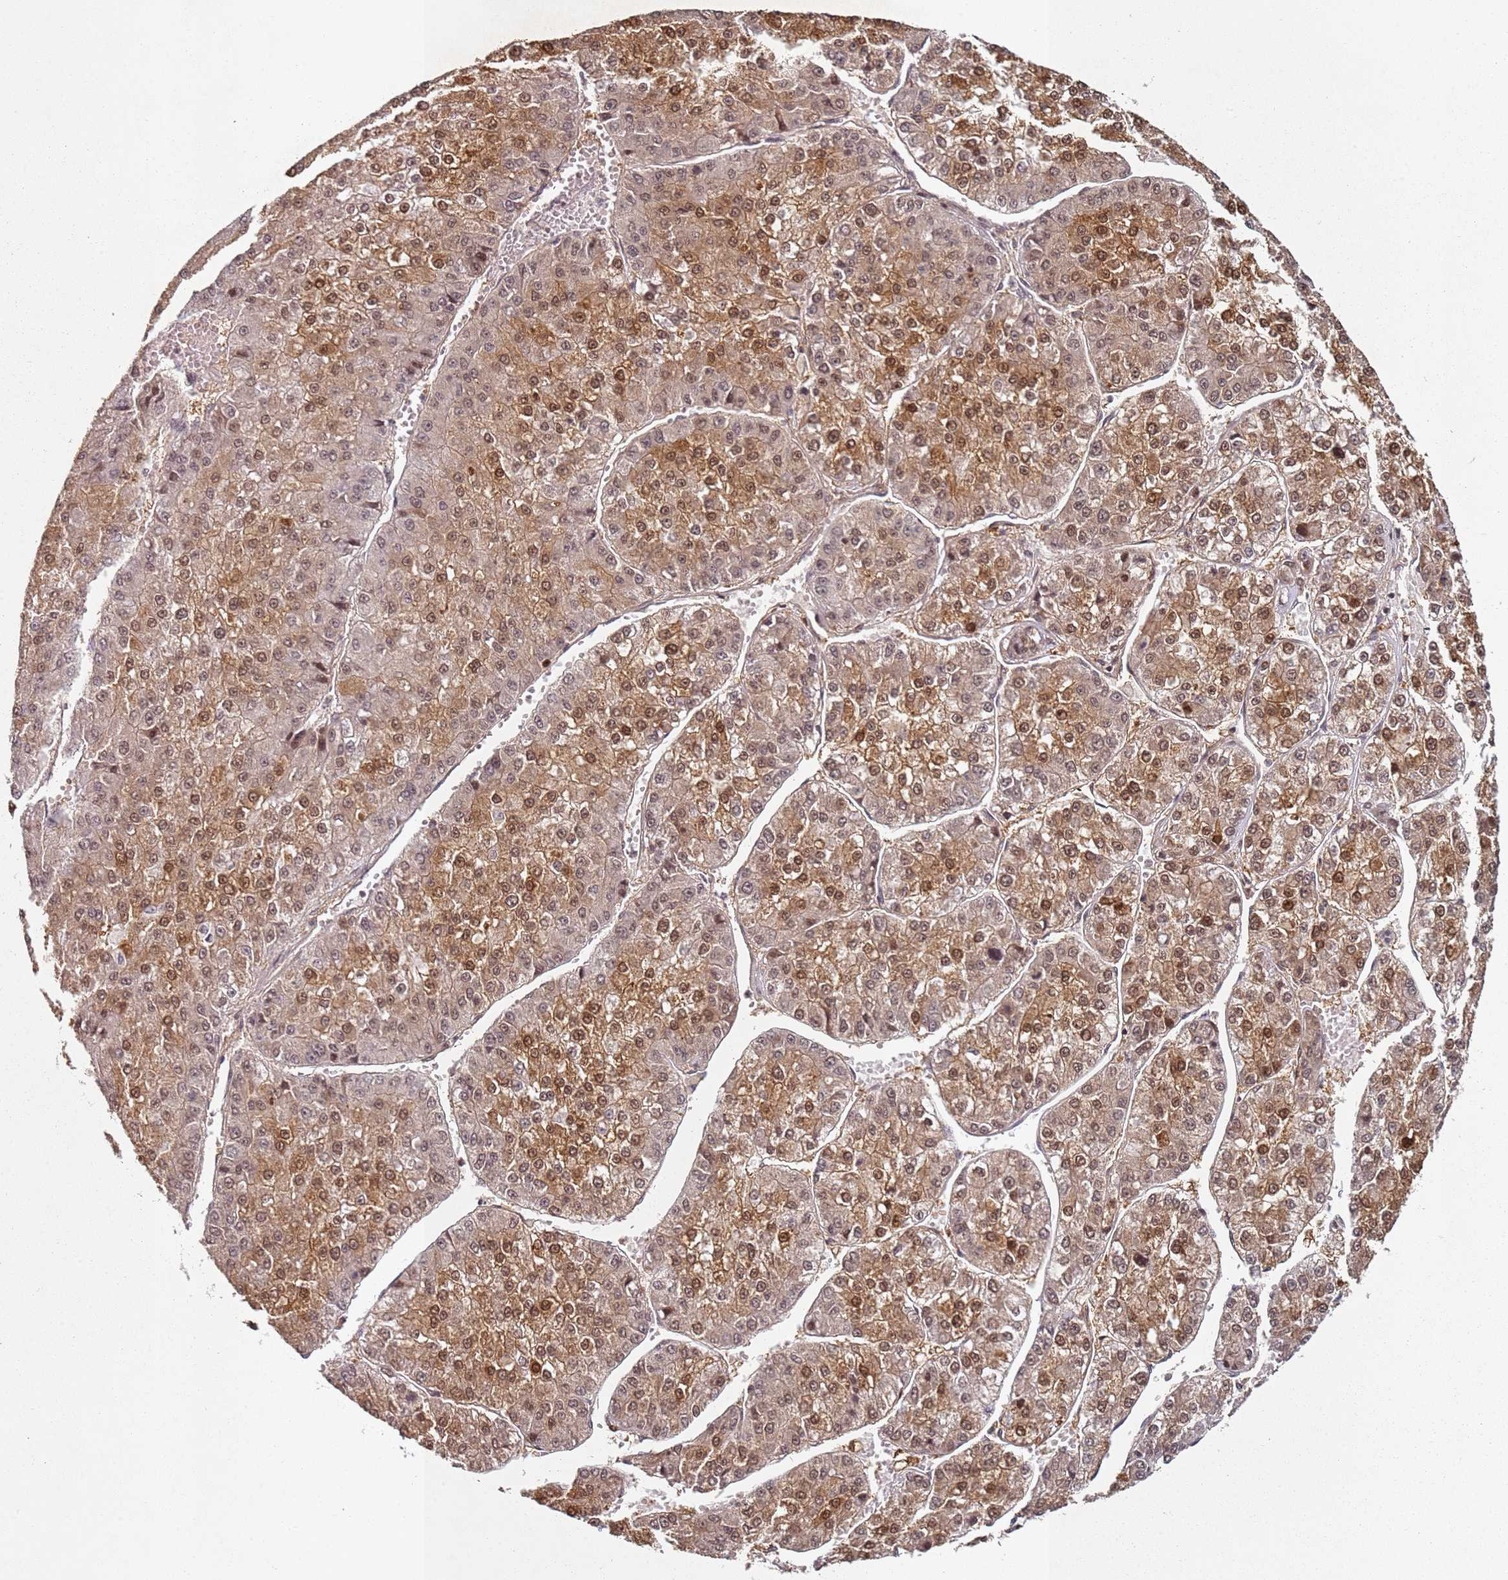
{"staining": {"intensity": "moderate", "quantity": ">75%", "location": "cytoplasmic/membranous,nuclear"}, "tissue": "liver cancer", "cell_type": "Tumor cells", "image_type": "cancer", "snomed": [{"axis": "morphology", "description": "Carcinoma, Hepatocellular, NOS"}, {"axis": "topography", "description": "Liver"}], "caption": "A histopathology image showing moderate cytoplasmic/membranous and nuclear staining in approximately >75% of tumor cells in hepatocellular carcinoma (liver), as visualized by brown immunohistochemical staining.", "gene": "ATF6B", "patient": {"sex": "female", "age": 73}}